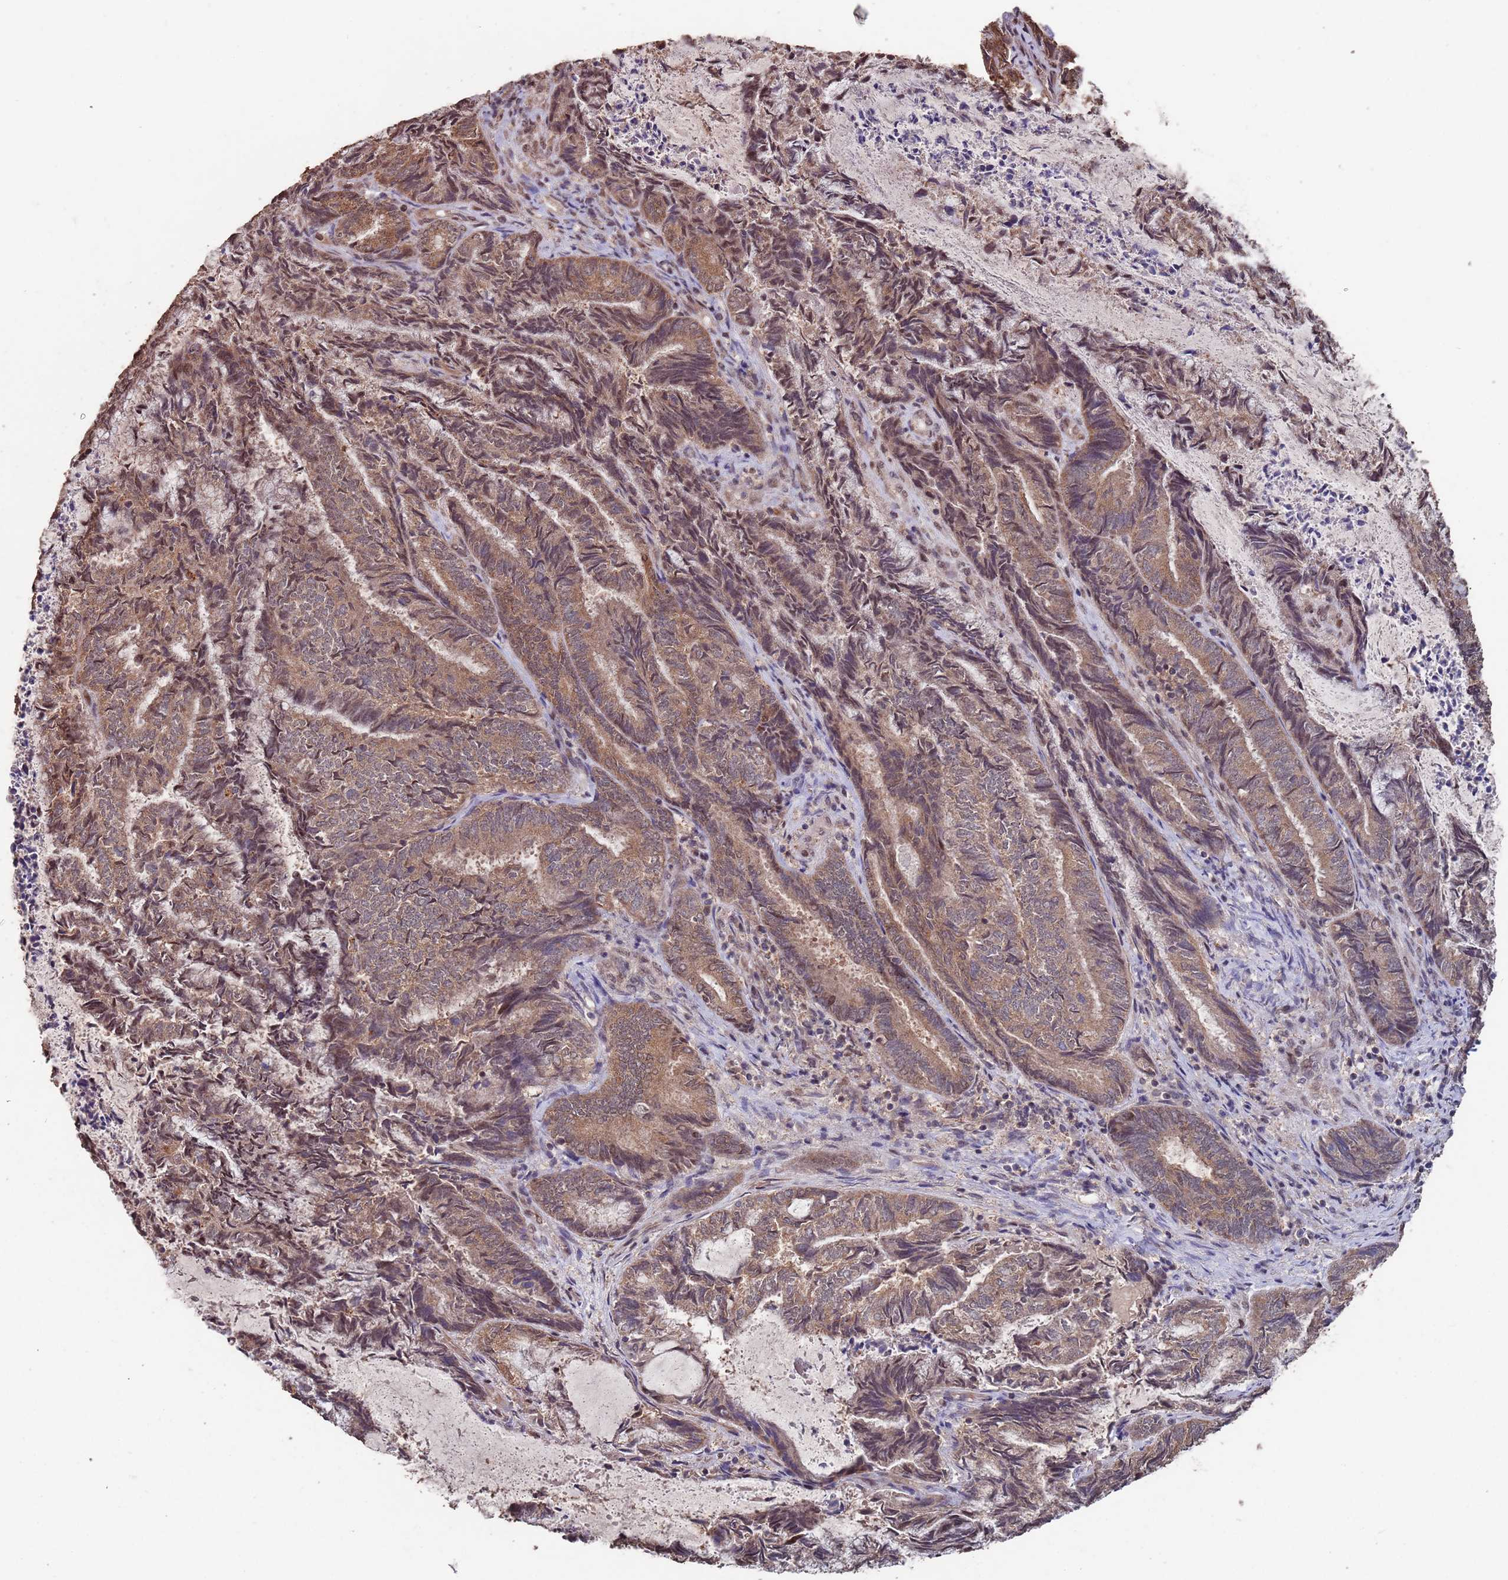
{"staining": {"intensity": "moderate", "quantity": ">75%", "location": "cytoplasmic/membranous,nuclear"}, "tissue": "endometrial cancer", "cell_type": "Tumor cells", "image_type": "cancer", "snomed": [{"axis": "morphology", "description": "Adenocarcinoma, NOS"}, {"axis": "topography", "description": "Endometrium"}], "caption": "Tumor cells show medium levels of moderate cytoplasmic/membranous and nuclear expression in approximately >75% of cells in human endometrial adenocarcinoma.", "gene": "PRR7", "patient": {"sex": "female", "age": 80}}